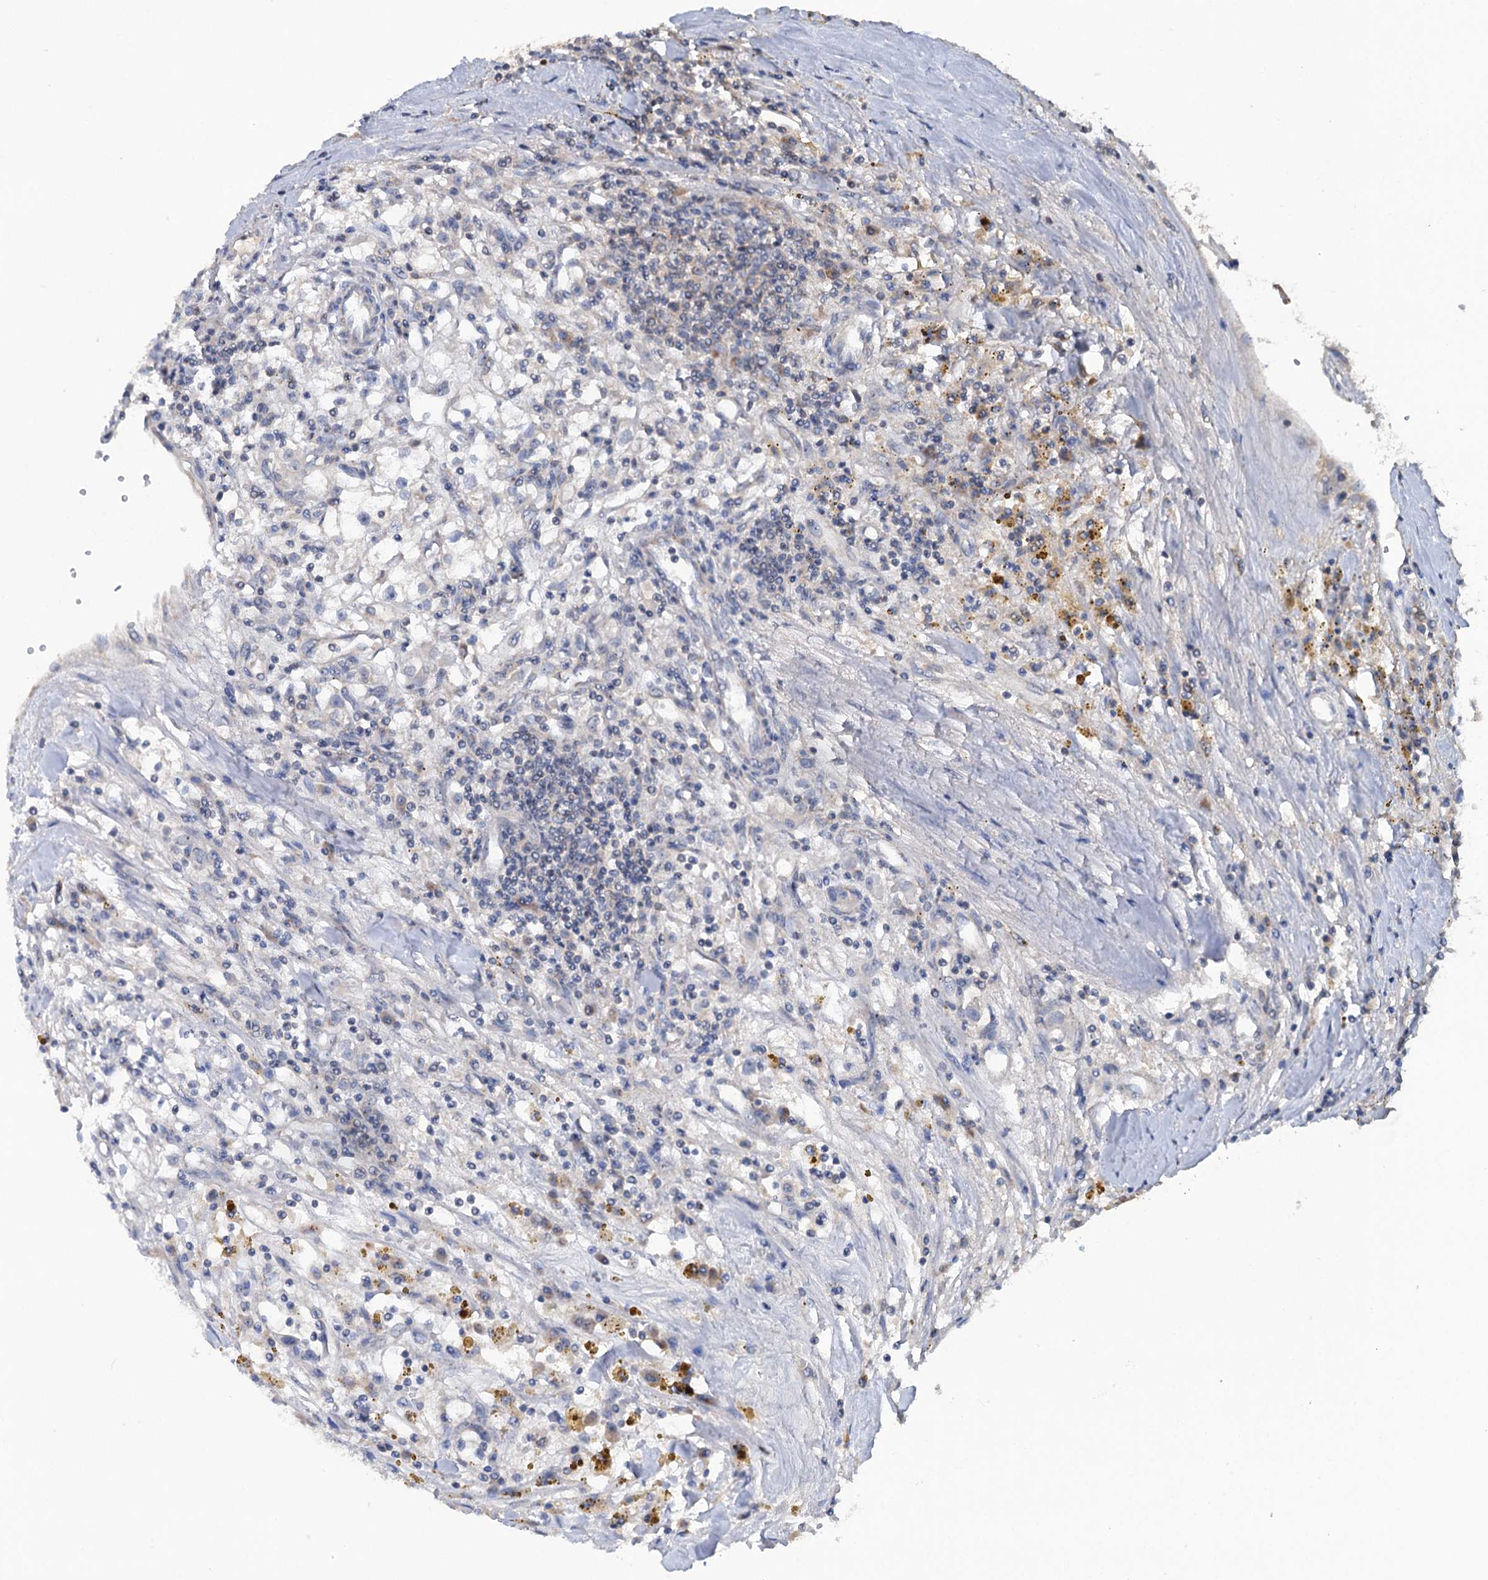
{"staining": {"intensity": "negative", "quantity": "none", "location": "none"}, "tissue": "renal cancer", "cell_type": "Tumor cells", "image_type": "cancer", "snomed": [{"axis": "morphology", "description": "Adenocarcinoma, NOS"}, {"axis": "topography", "description": "Kidney"}], "caption": "Immunohistochemistry (IHC) of human renal adenocarcinoma exhibits no positivity in tumor cells.", "gene": "HTR3B", "patient": {"sex": "male", "age": 56}}